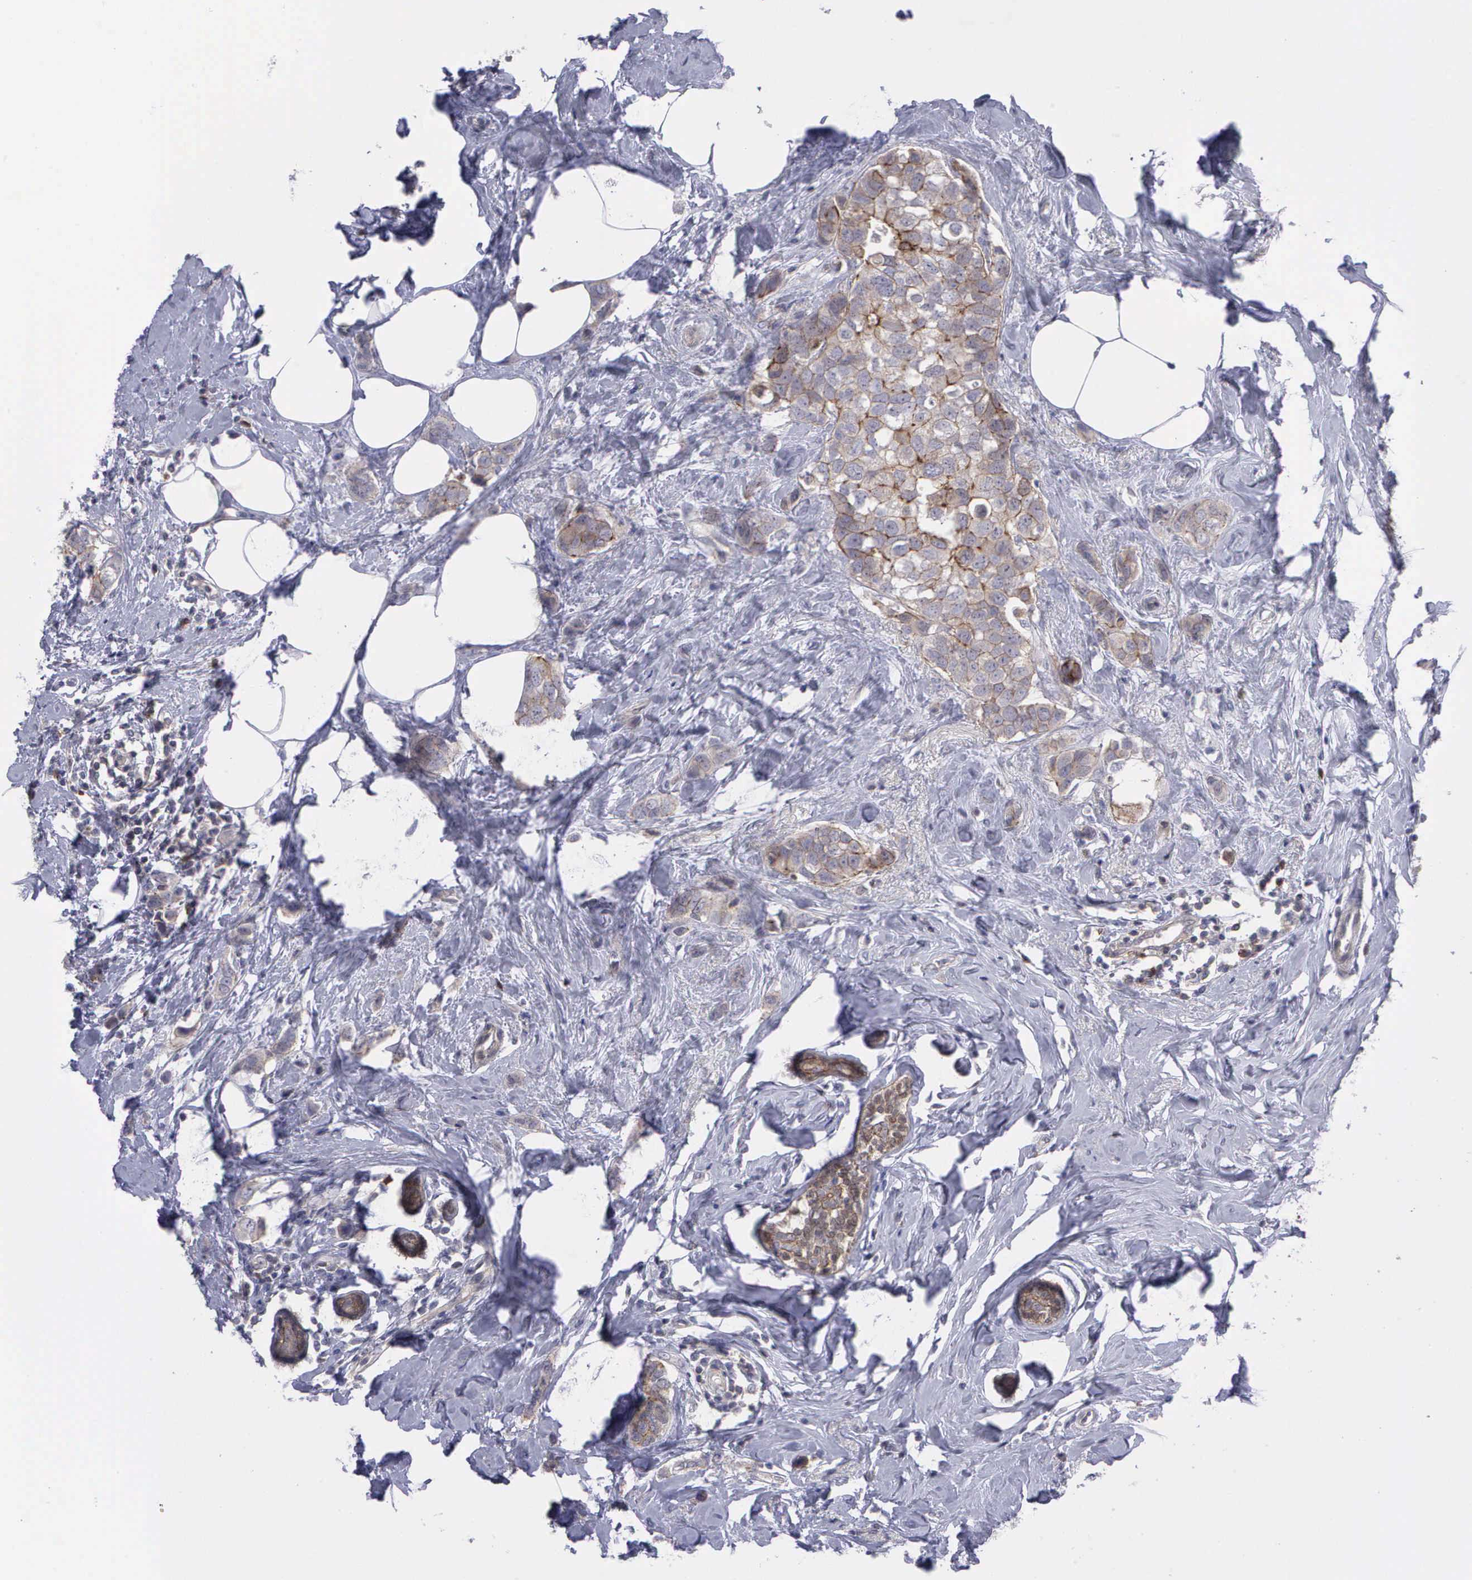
{"staining": {"intensity": "weak", "quantity": "25%-75%", "location": "cytoplasmic/membranous"}, "tissue": "breast cancer", "cell_type": "Tumor cells", "image_type": "cancer", "snomed": [{"axis": "morphology", "description": "Normal tissue, NOS"}, {"axis": "morphology", "description": "Duct carcinoma"}, {"axis": "topography", "description": "Breast"}], "caption": "Immunohistochemistry (IHC) (DAB) staining of human breast cancer (infiltrating ductal carcinoma) shows weak cytoplasmic/membranous protein positivity in approximately 25%-75% of tumor cells.", "gene": "MICAL3", "patient": {"sex": "female", "age": 50}}